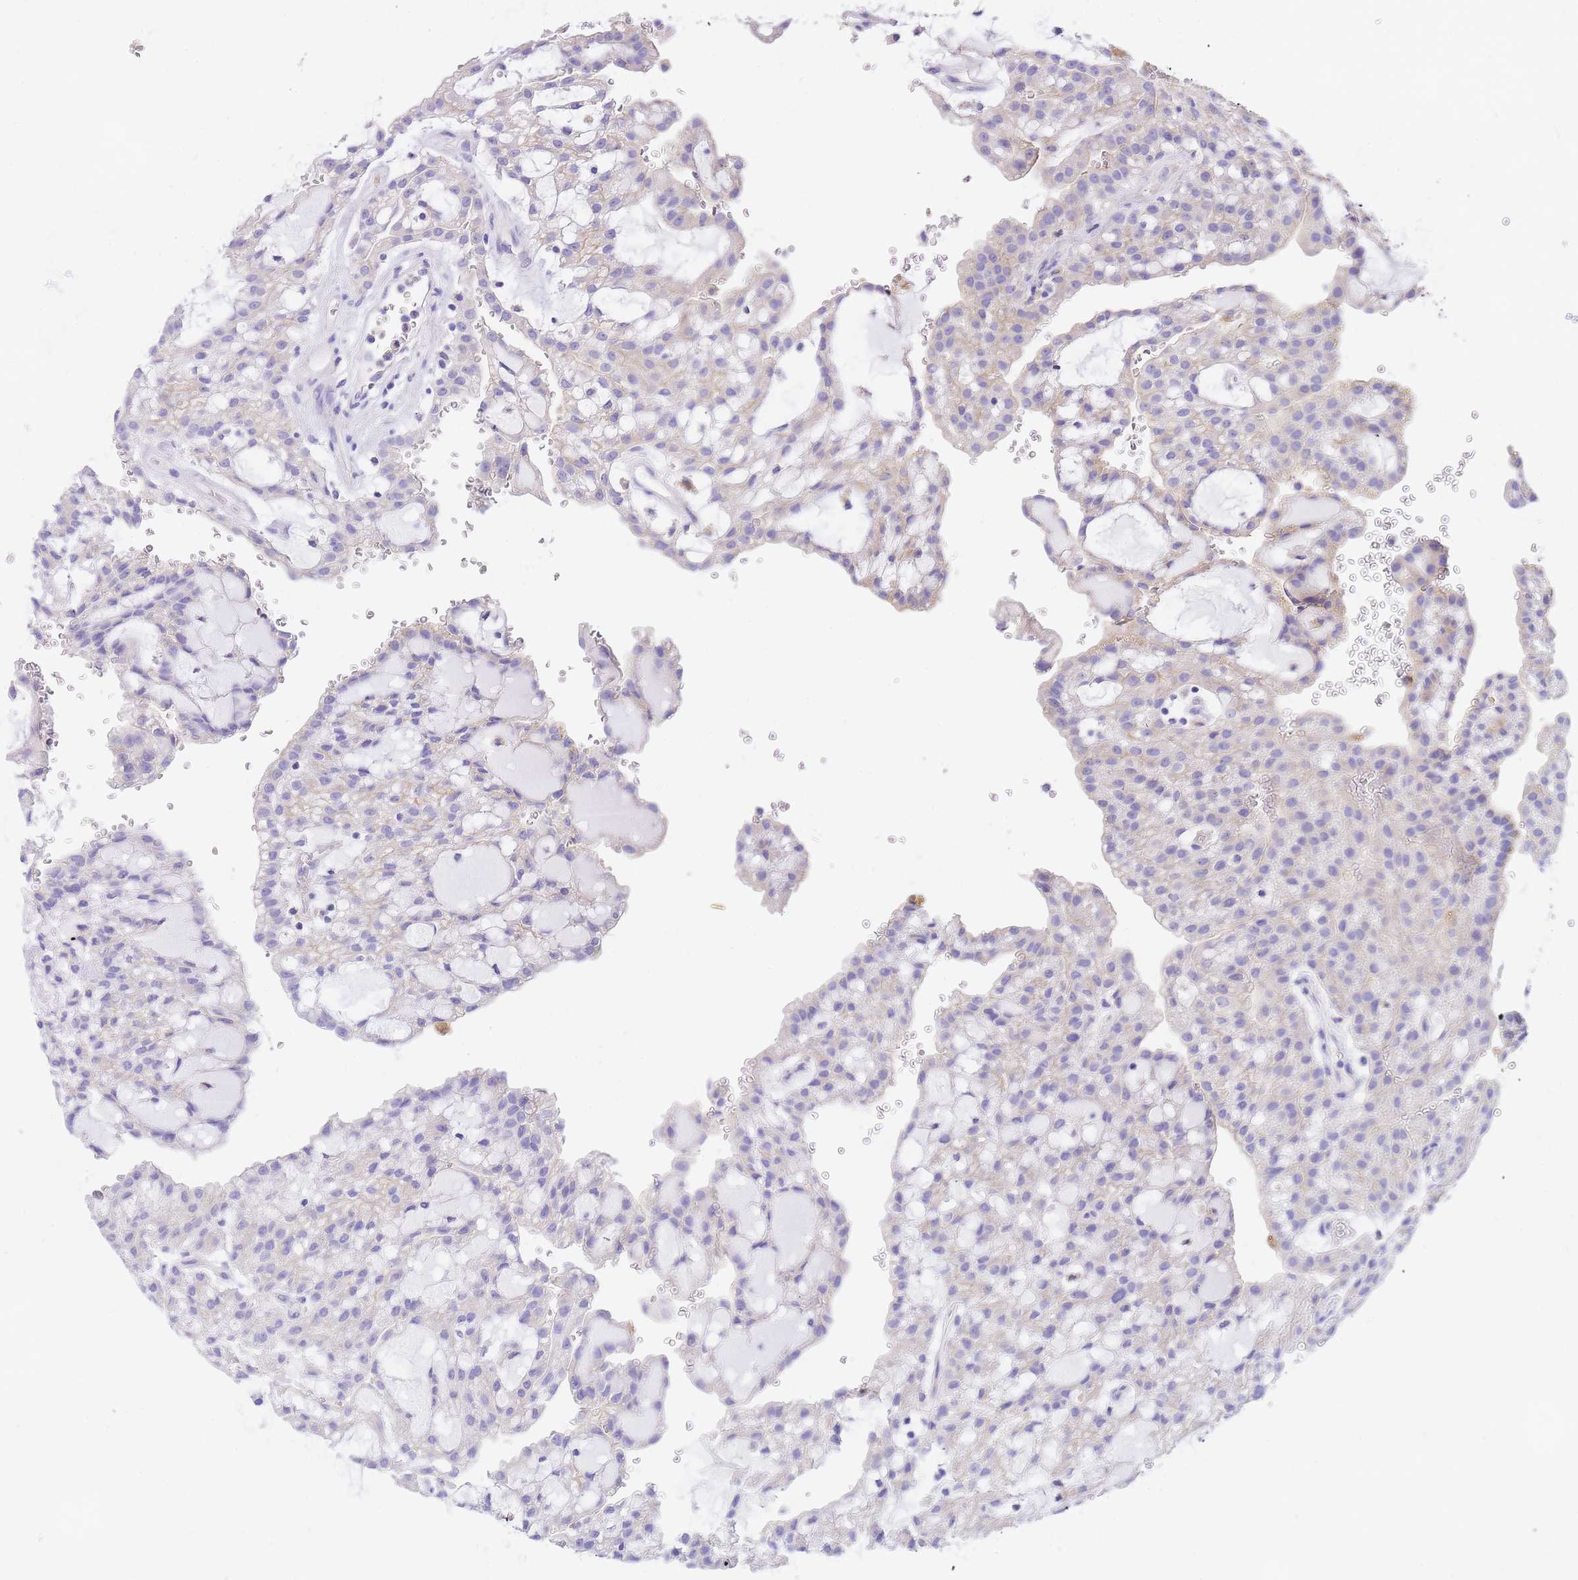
{"staining": {"intensity": "weak", "quantity": "<25%", "location": "cytoplasmic/membranous"}, "tissue": "renal cancer", "cell_type": "Tumor cells", "image_type": "cancer", "snomed": [{"axis": "morphology", "description": "Adenocarcinoma, NOS"}, {"axis": "topography", "description": "Kidney"}], "caption": "Tumor cells are negative for brown protein staining in renal cancer. (DAB (3,3'-diaminobenzidine) immunohistochemistry with hematoxylin counter stain).", "gene": "EPN2", "patient": {"sex": "male", "age": 63}}